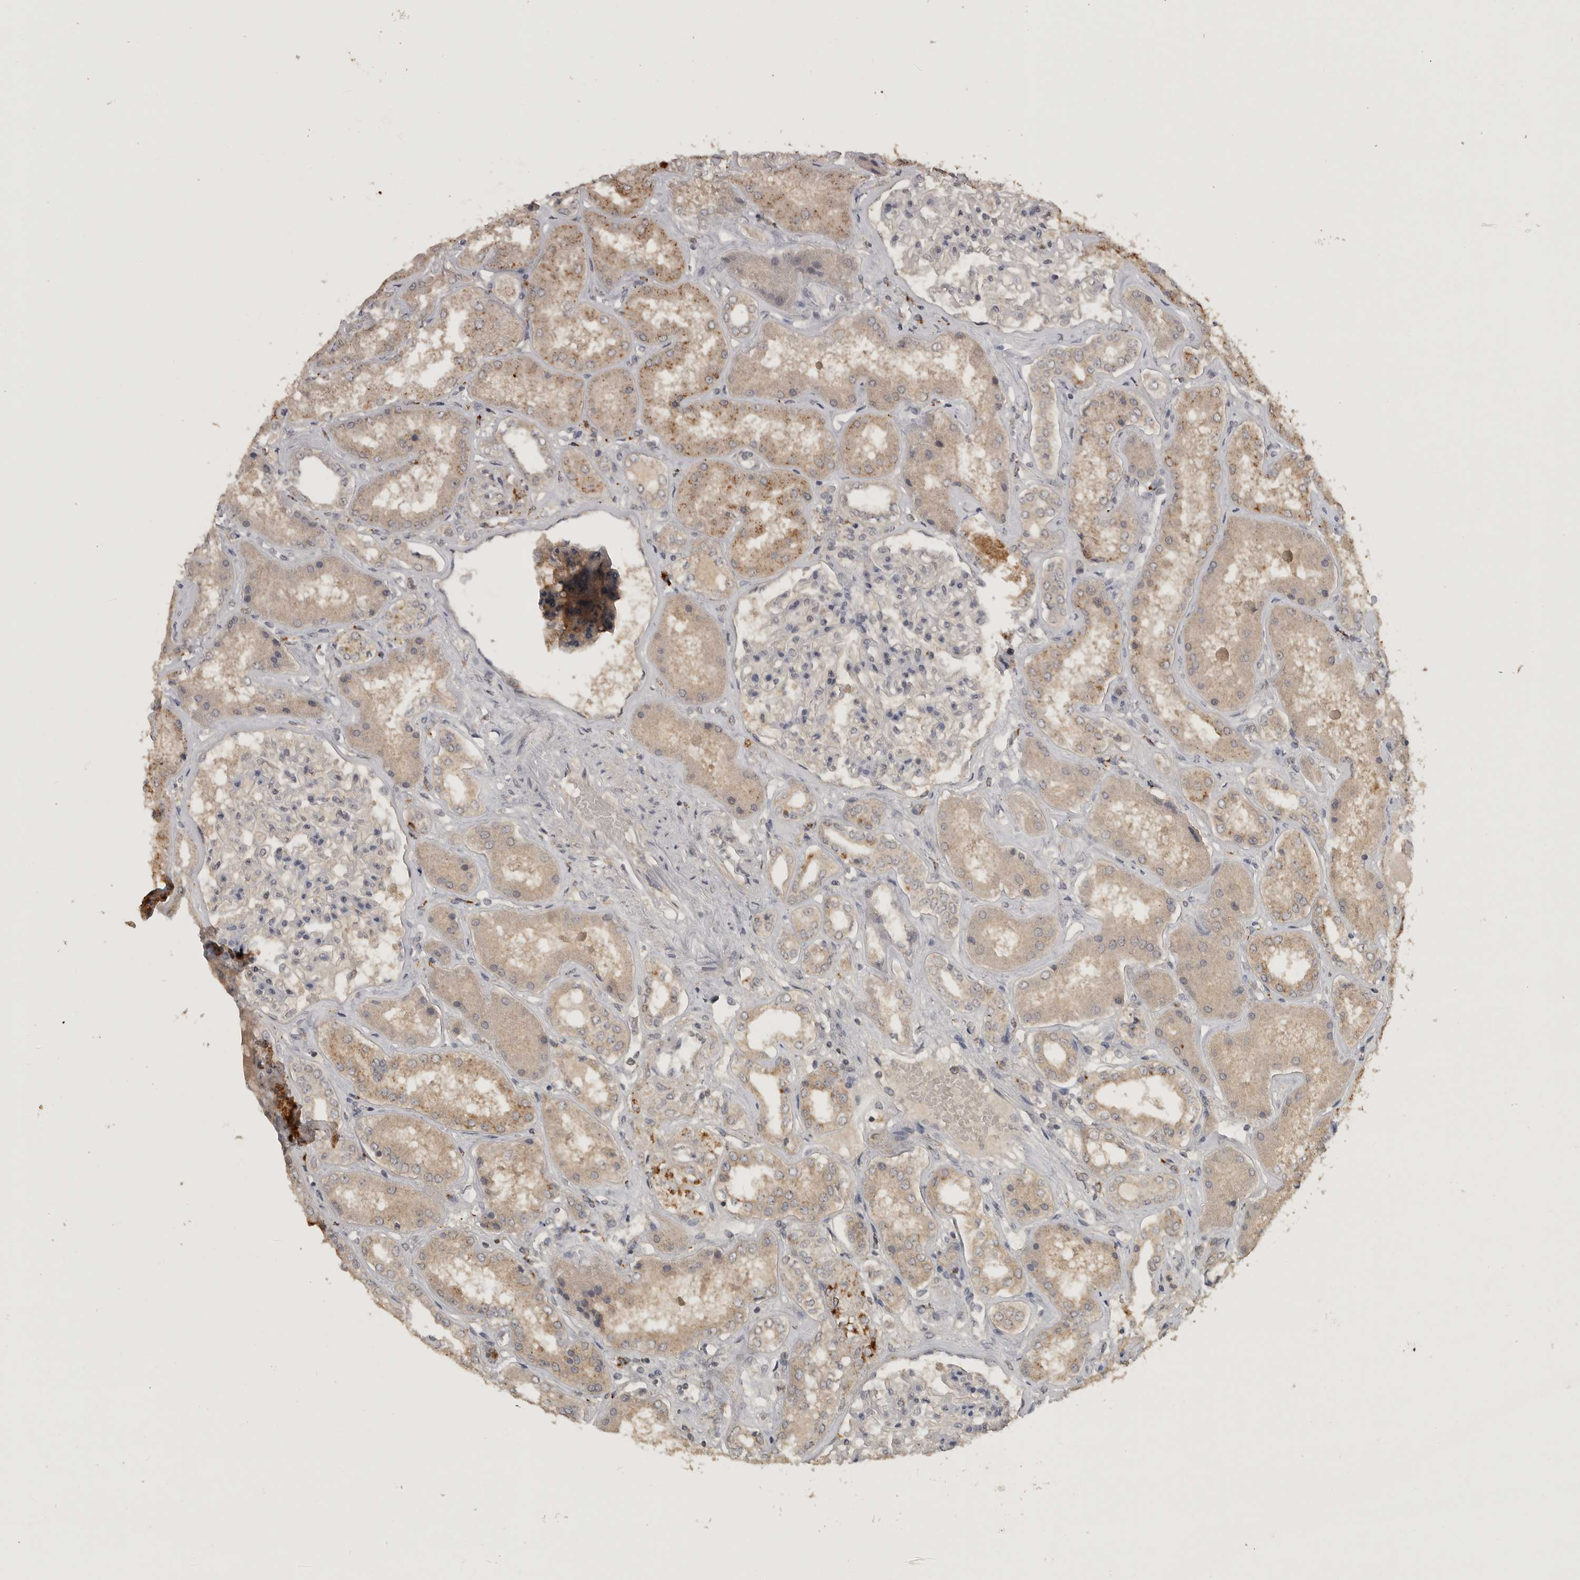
{"staining": {"intensity": "negative", "quantity": "none", "location": "none"}, "tissue": "kidney", "cell_type": "Cells in glomeruli", "image_type": "normal", "snomed": [{"axis": "morphology", "description": "Normal tissue, NOS"}, {"axis": "topography", "description": "Kidney"}], "caption": "Immunohistochemistry image of unremarkable human kidney stained for a protein (brown), which displays no positivity in cells in glomeruli.", "gene": "ADAMTS4", "patient": {"sex": "female", "age": 56}}